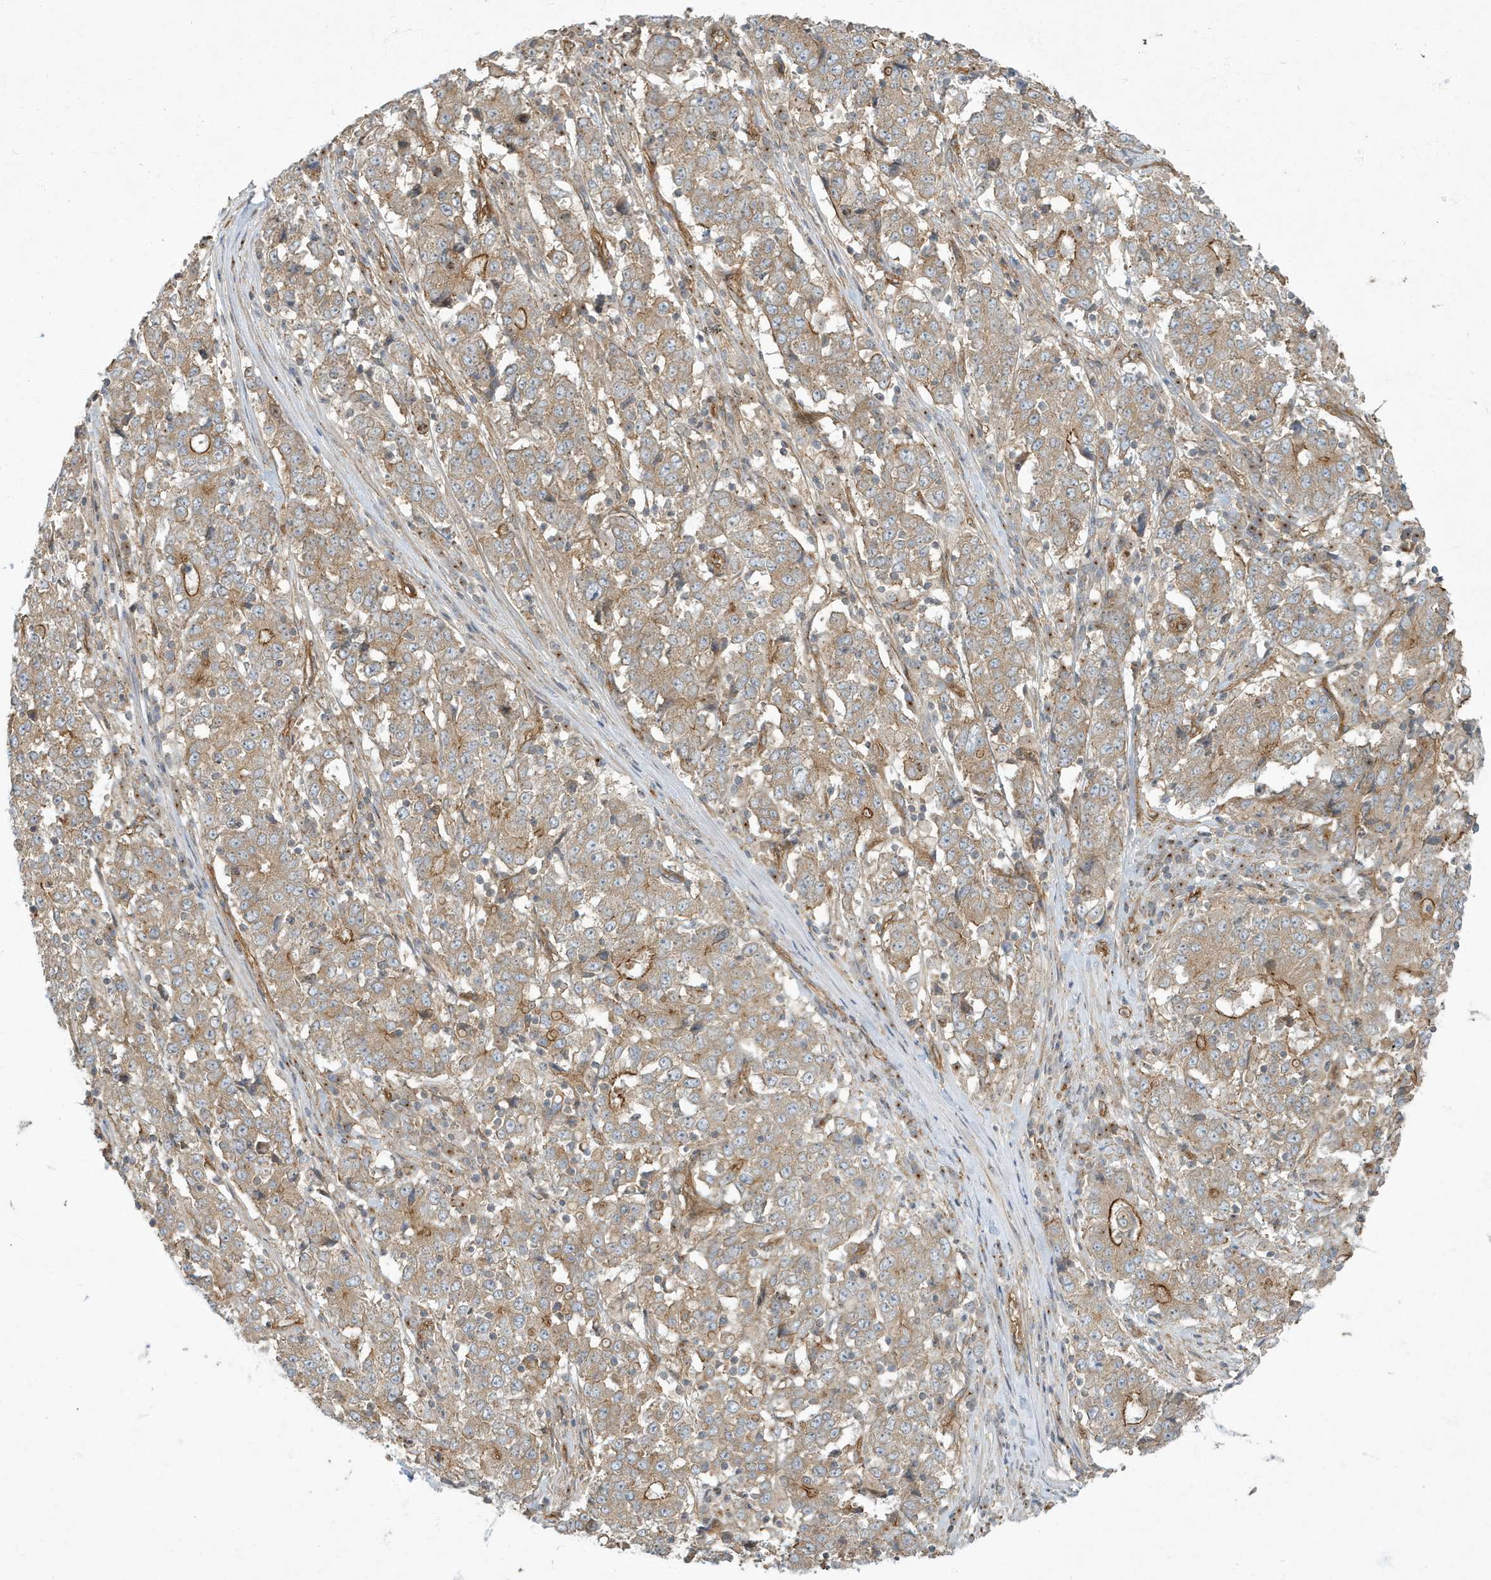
{"staining": {"intensity": "moderate", "quantity": ">75%", "location": "cytoplasmic/membranous"}, "tissue": "stomach cancer", "cell_type": "Tumor cells", "image_type": "cancer", "snomed": [{"axis": "morphology", "description": "Adenocarcinoma, NOS"}, {"axis": "topography", "description": "Stomach"}], "caption": "Moderate cytoplasmic/membranous protein staining is identified in about >75% of tumor cells in adenocarcinoma (stomach). Nuclei are stained in blue.", "gene": "ATP23", "patient": {"sex": "male", "age": 59}}